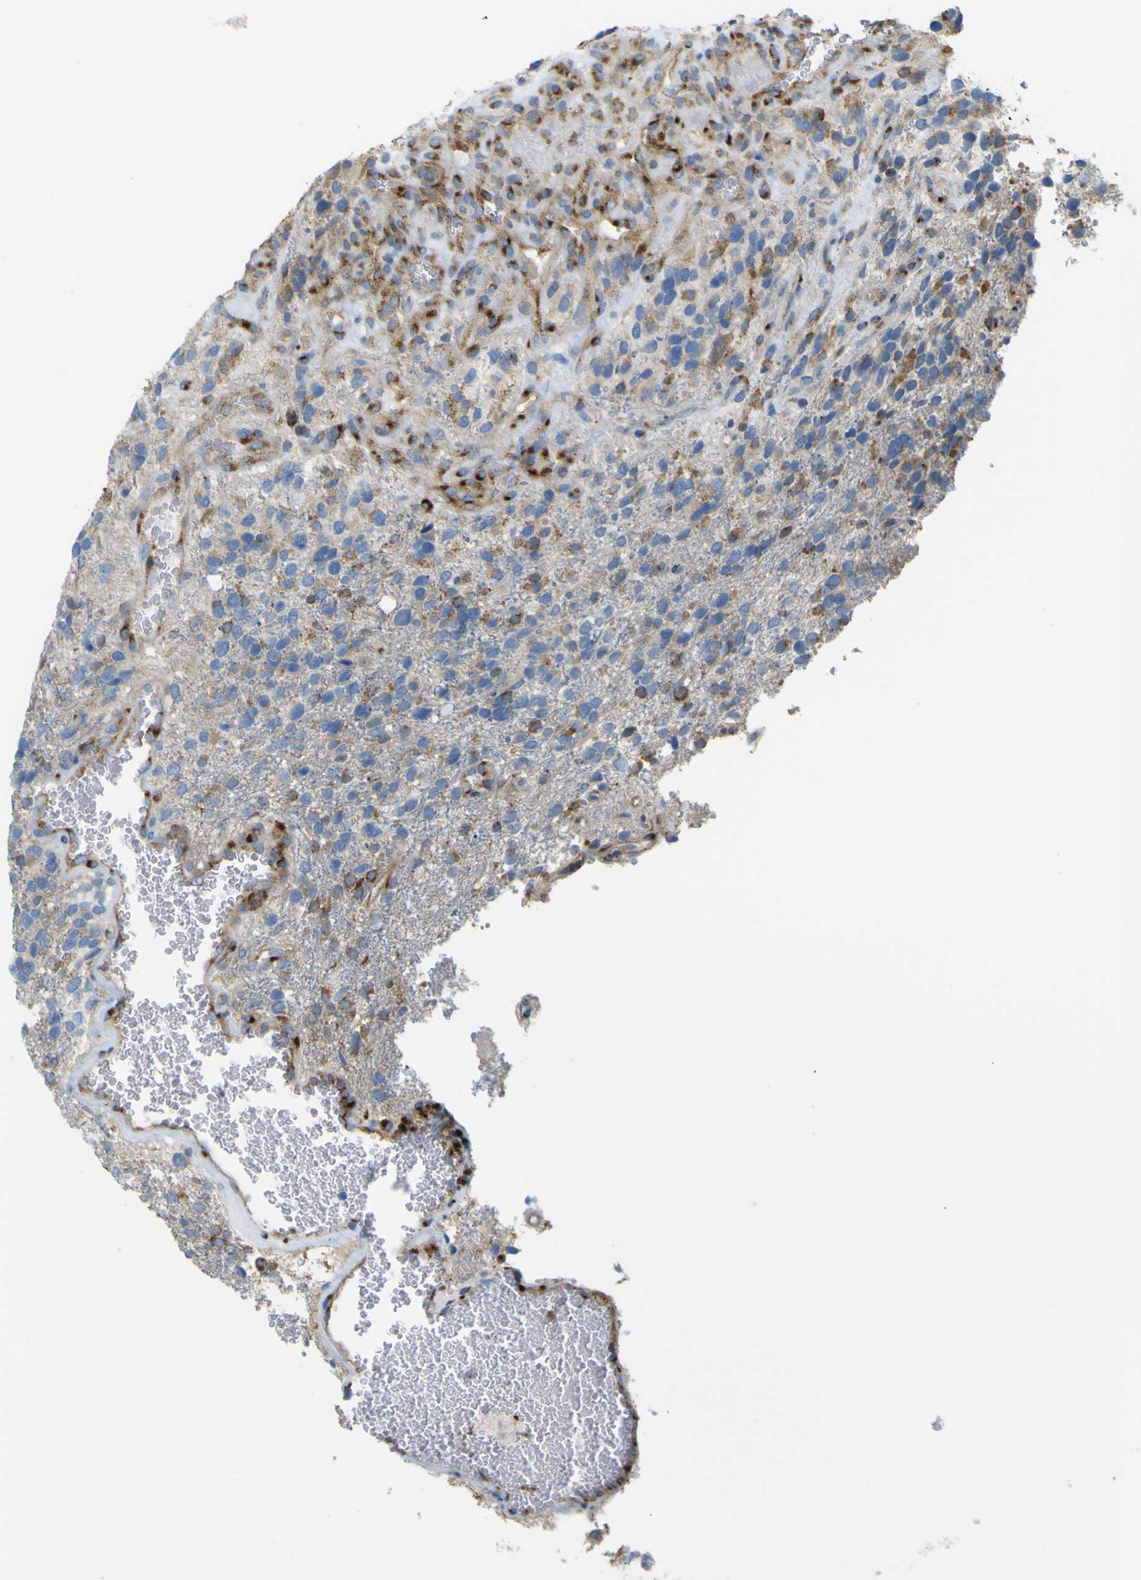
{"staining": {"intensity": "moderate", "quantity": "25%-75%", "location": "cytoplasmic/membranous"}, "tissue": "glioma", "cell_type": "Tumor cells", "image_type": "cancer", "snomed": [{"axis": "morphology", "description": "Glioma, malignant, High grade"}, {"axis": "topography", "description": "Brain"}], "caption": "Immunohistochemical staining of glioma displays medium levels of moderate cytoplasmic/membranous protein positivity in approximately 25%-75% of tumor cells.", "gene": "IGF2R", "patient": {"sex": "female", "age": 58}}